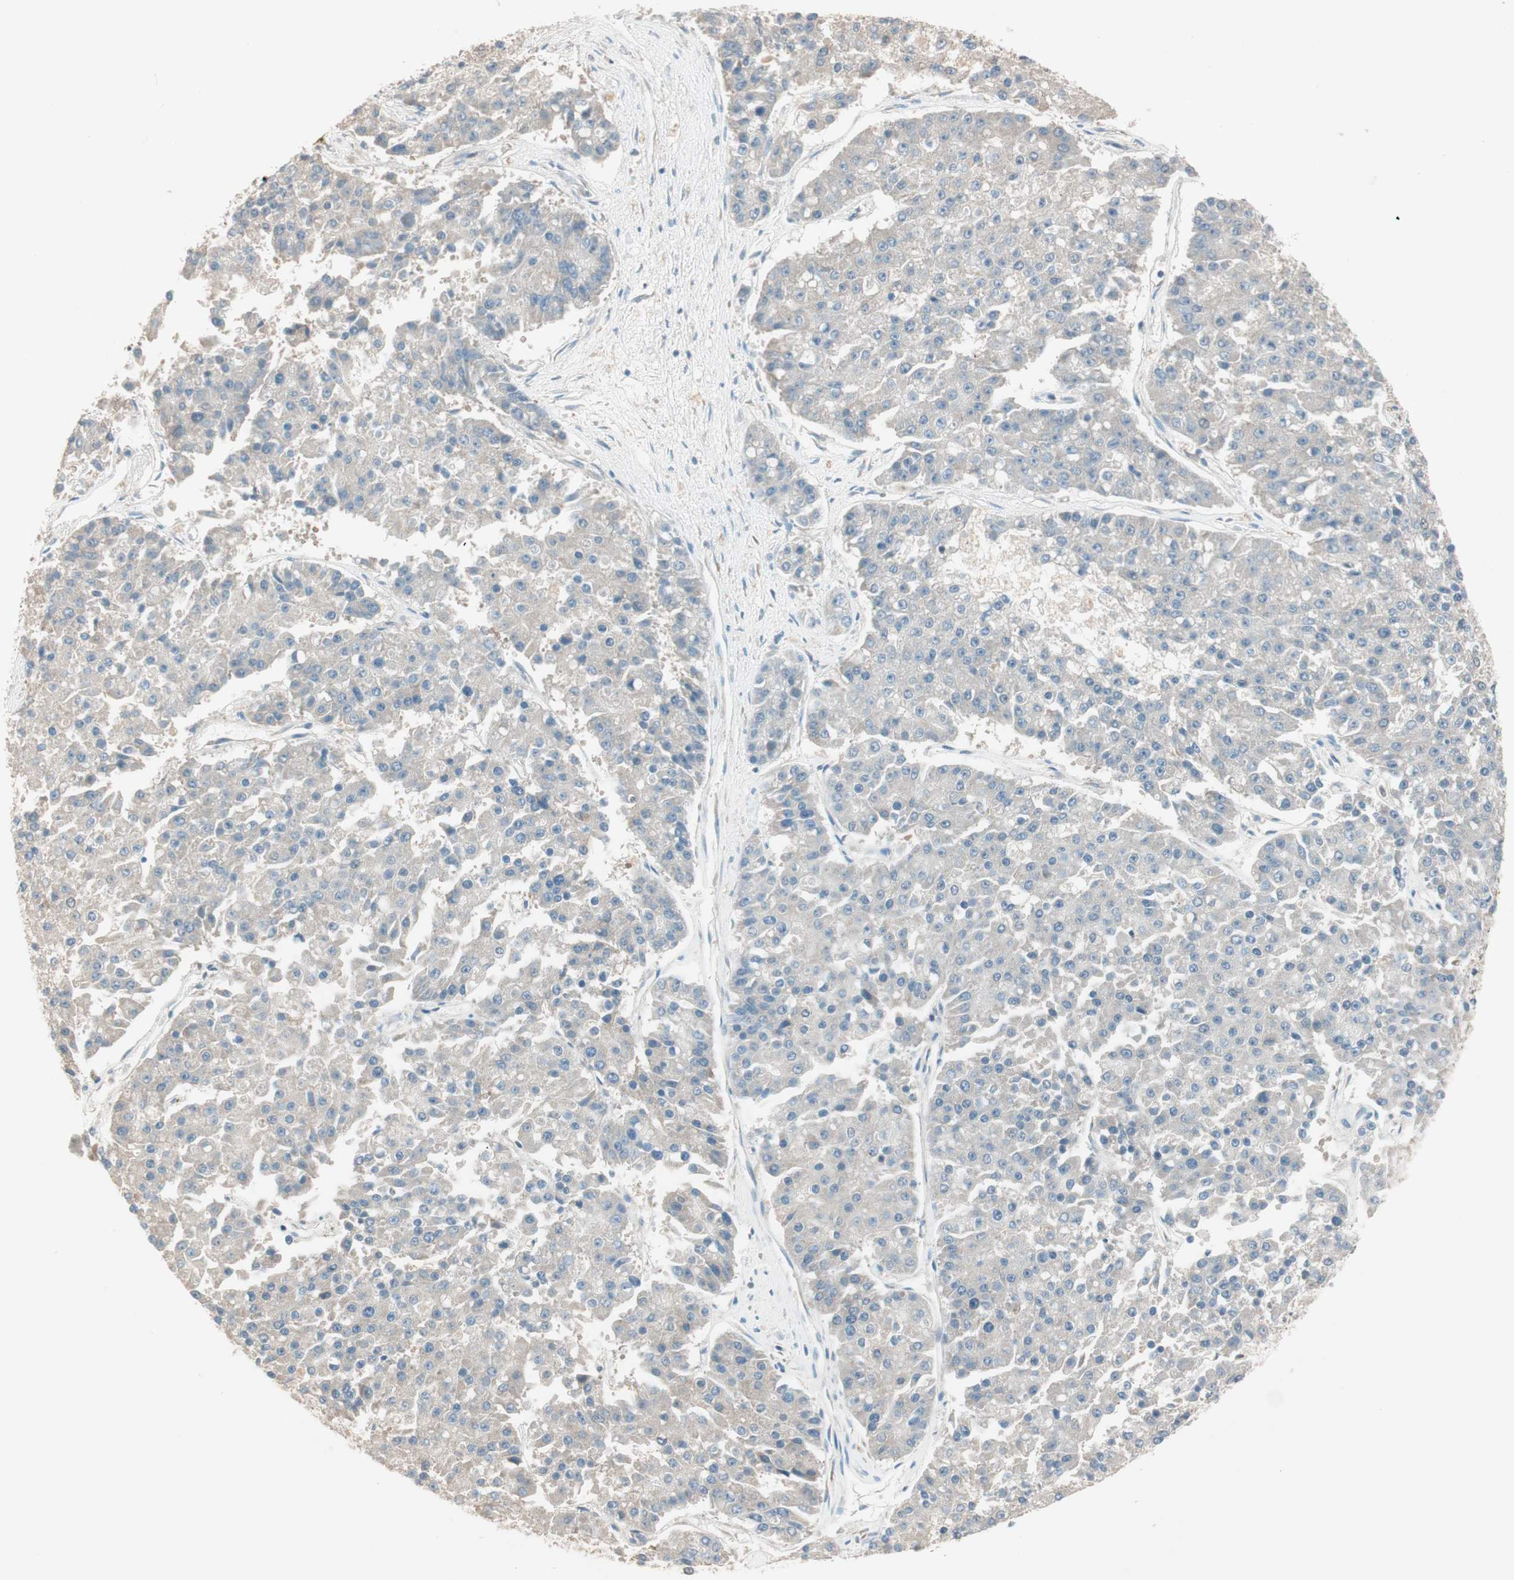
{"staining": {"intensity": "negative", "quantity": "none", "location": "none"}, "tissue": "pancreatic cancer", "cell_type": "Tumor cells", "image_type": "cancer", "snomed": [{"axis": "morphology", "description": "Adenocarcinoma, NOS"}, {"axis": "topography", "description": "Pancreas"}], "caption": "Immunohistochemical staining of human pancreatic cancer (adenocarcinoma) demonstrates no significant positivity in tumor cells.", "gene": "SEC16A", "patient": {"sex": "male", "age": 50}}